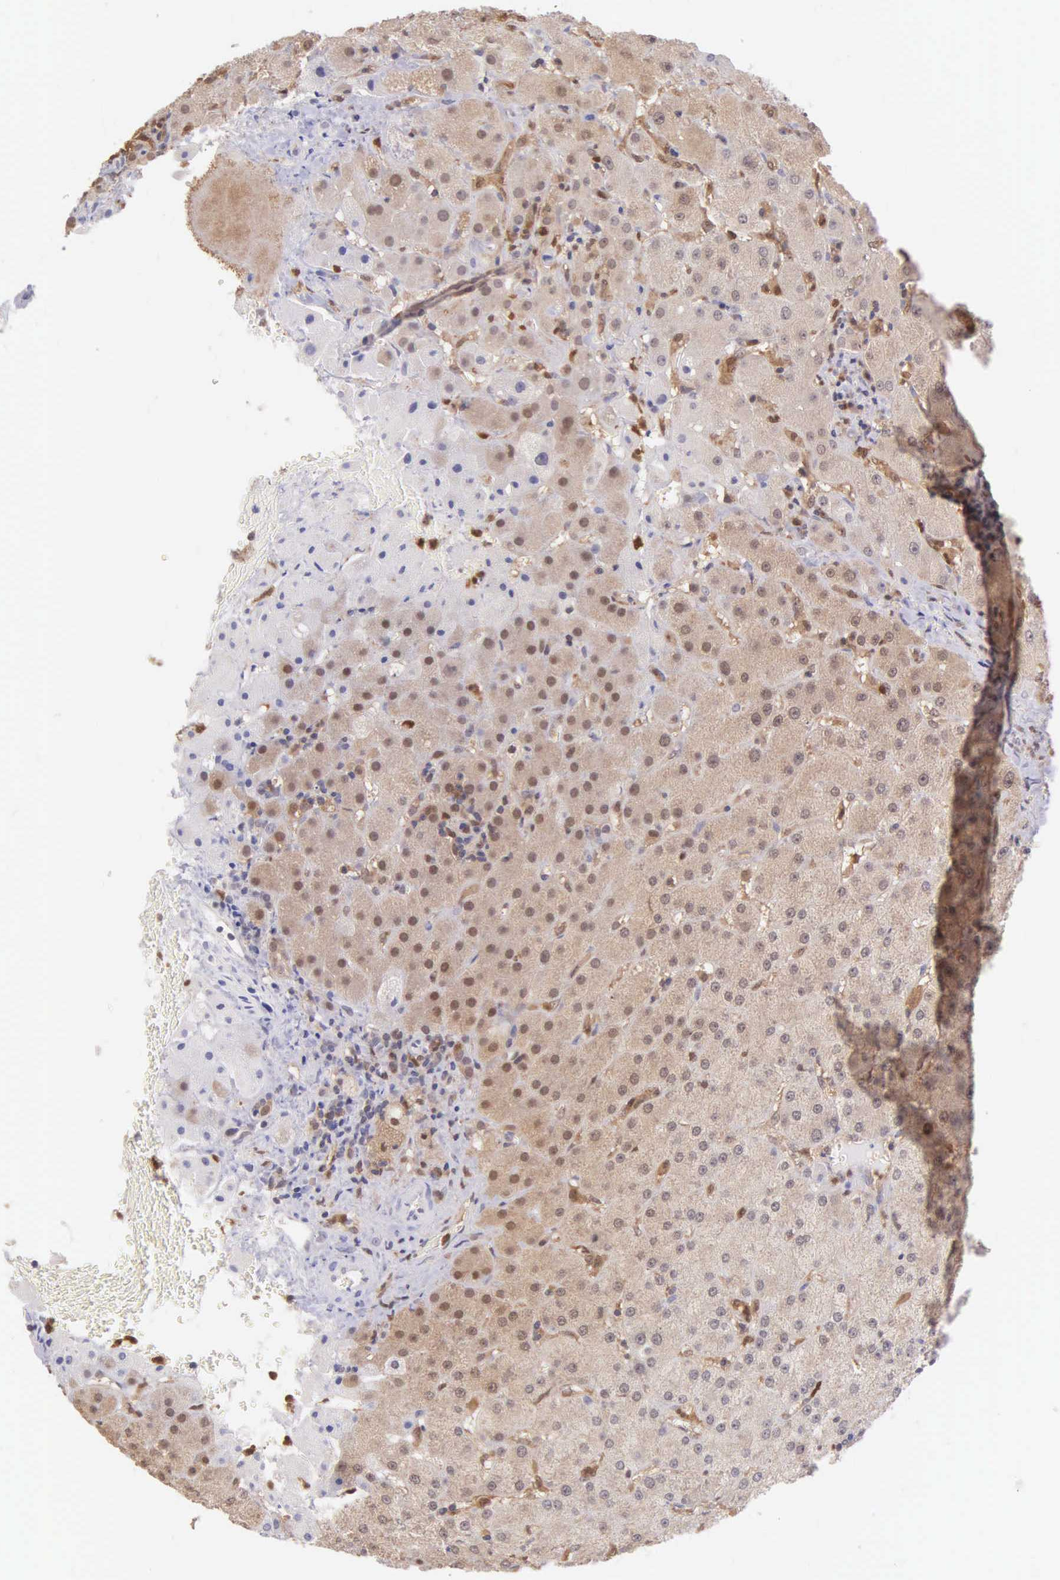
{"staining": {"intensity": "negative", "quantity": "none", "location": "none"}, "tissue": "liver", "cell_type": "Cholangiocytes", "image_type": "normal", "snomed": [{"axis": "morphology", "description": "Normal tissue, NOS"}, {"axis": "topography", "description": "Liver"}], "caption": "Immunohistochemistry histopathology image of benign liver: human liver stained with DAB shows no significant protein positivity in cholangiocytes. (Stains: DAB (3,3'-diaminobenzidine) immunohistochemistry with hematoxylin counter stain, Microscopy: brightfield microscopy at high magnification).", "gene": "BID", "patient": {"sex": "female", "age": 79}}